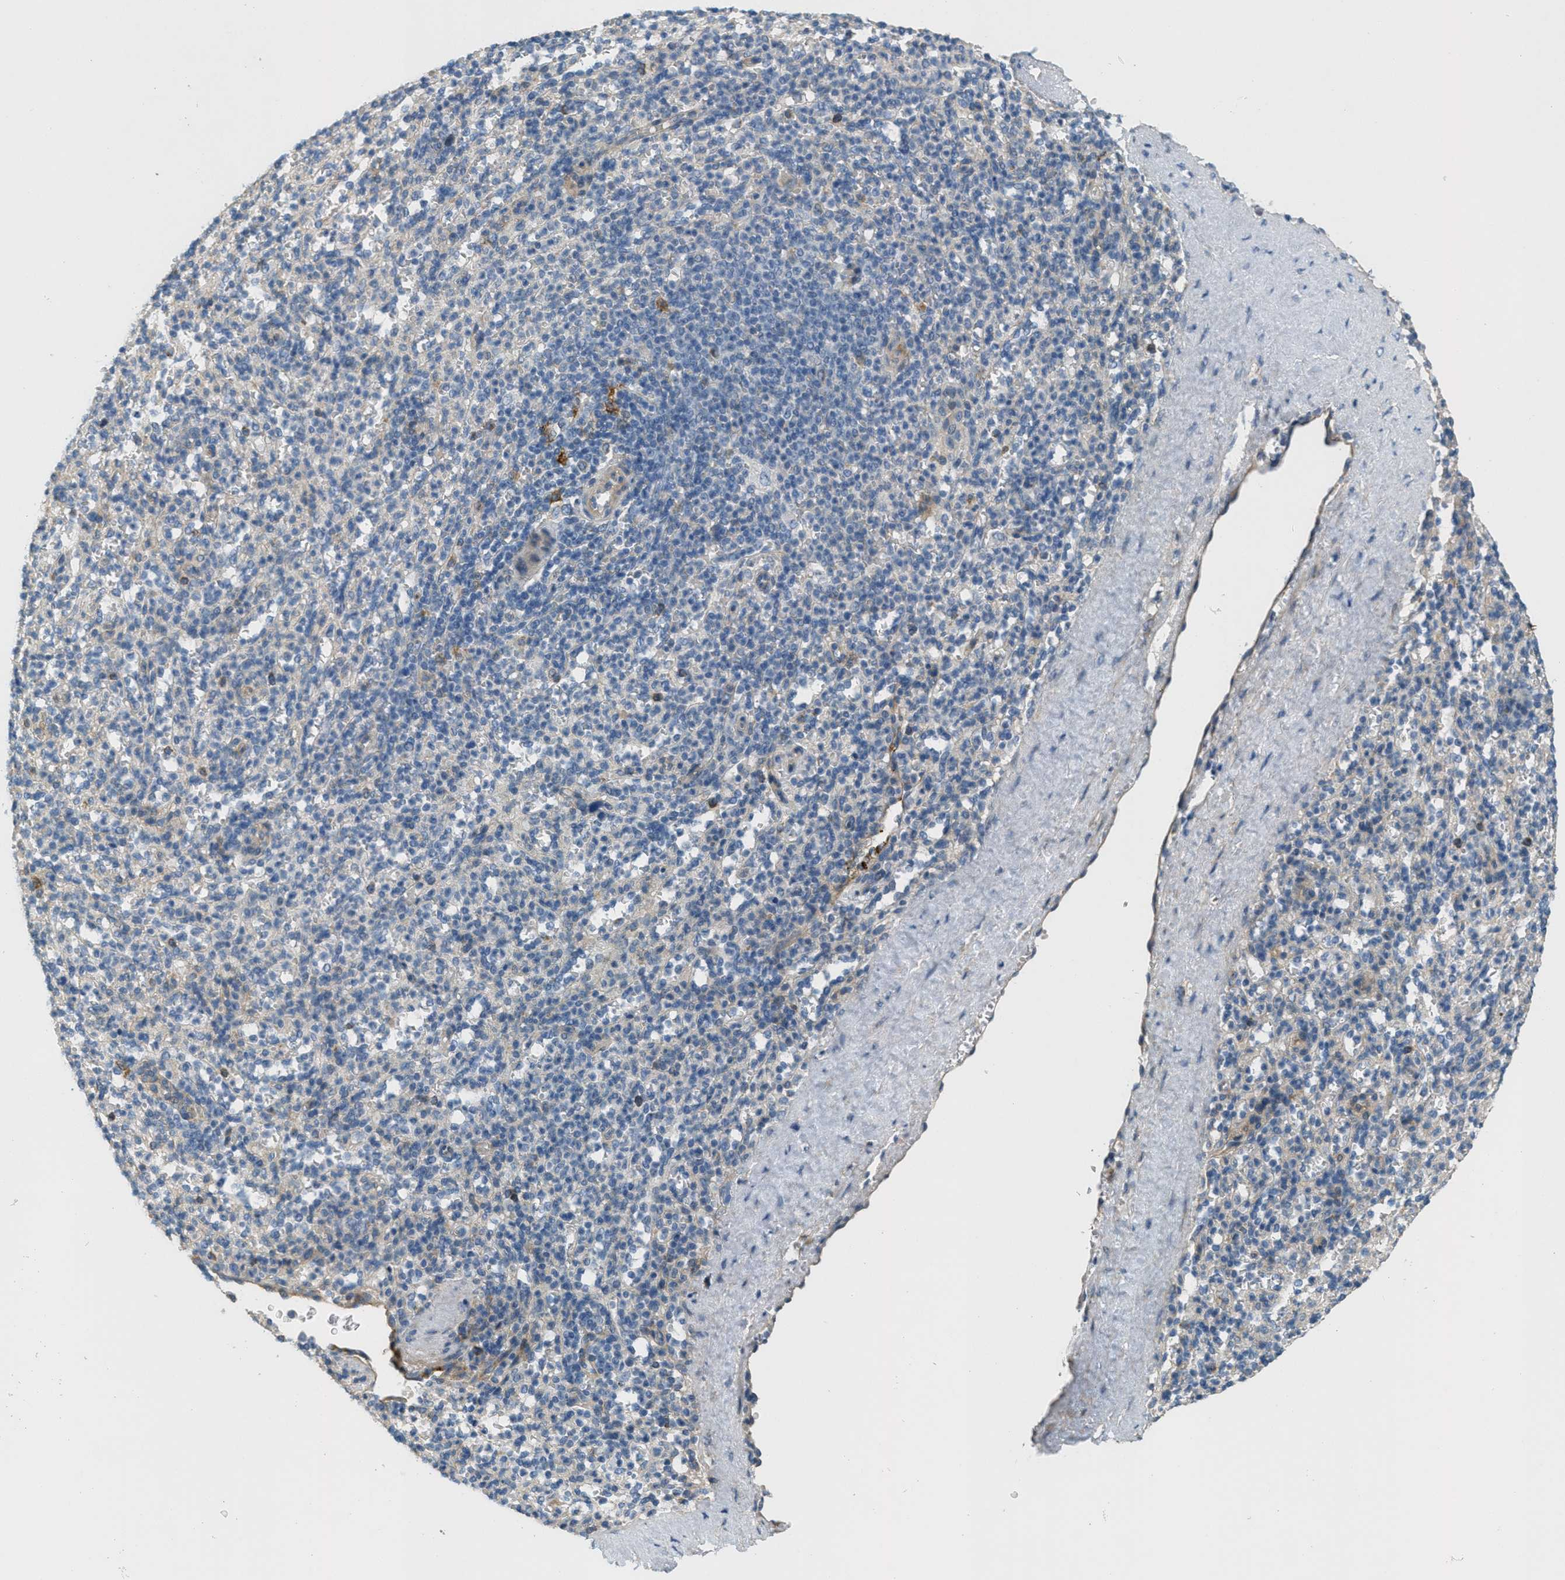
{"staining": {"intensity": "weak", "quantity": "<25%", "location": "cytoplasmic/membranous"}, "tissue": "spleen", "cell_type": "Cells in red pulp", "image_type": "normal", "snomed": [{"axis": "morphology", "description": "Normal tissue, NOS"}, {"axis": "topography", "description": "Spleen"}], "caption": "Immunohistochemistry micrograph of unremarkable human spleen stained for a protein (brown), which shows no expression in cells in red pulp. The staining was performed using DAB to visualize the protein expression in brown, while the nuclei were stained in blue with hematoxylin (Magnification: 20x).", "gene": "ADCY5", "patient": {"sex": "male", "age": 36}}